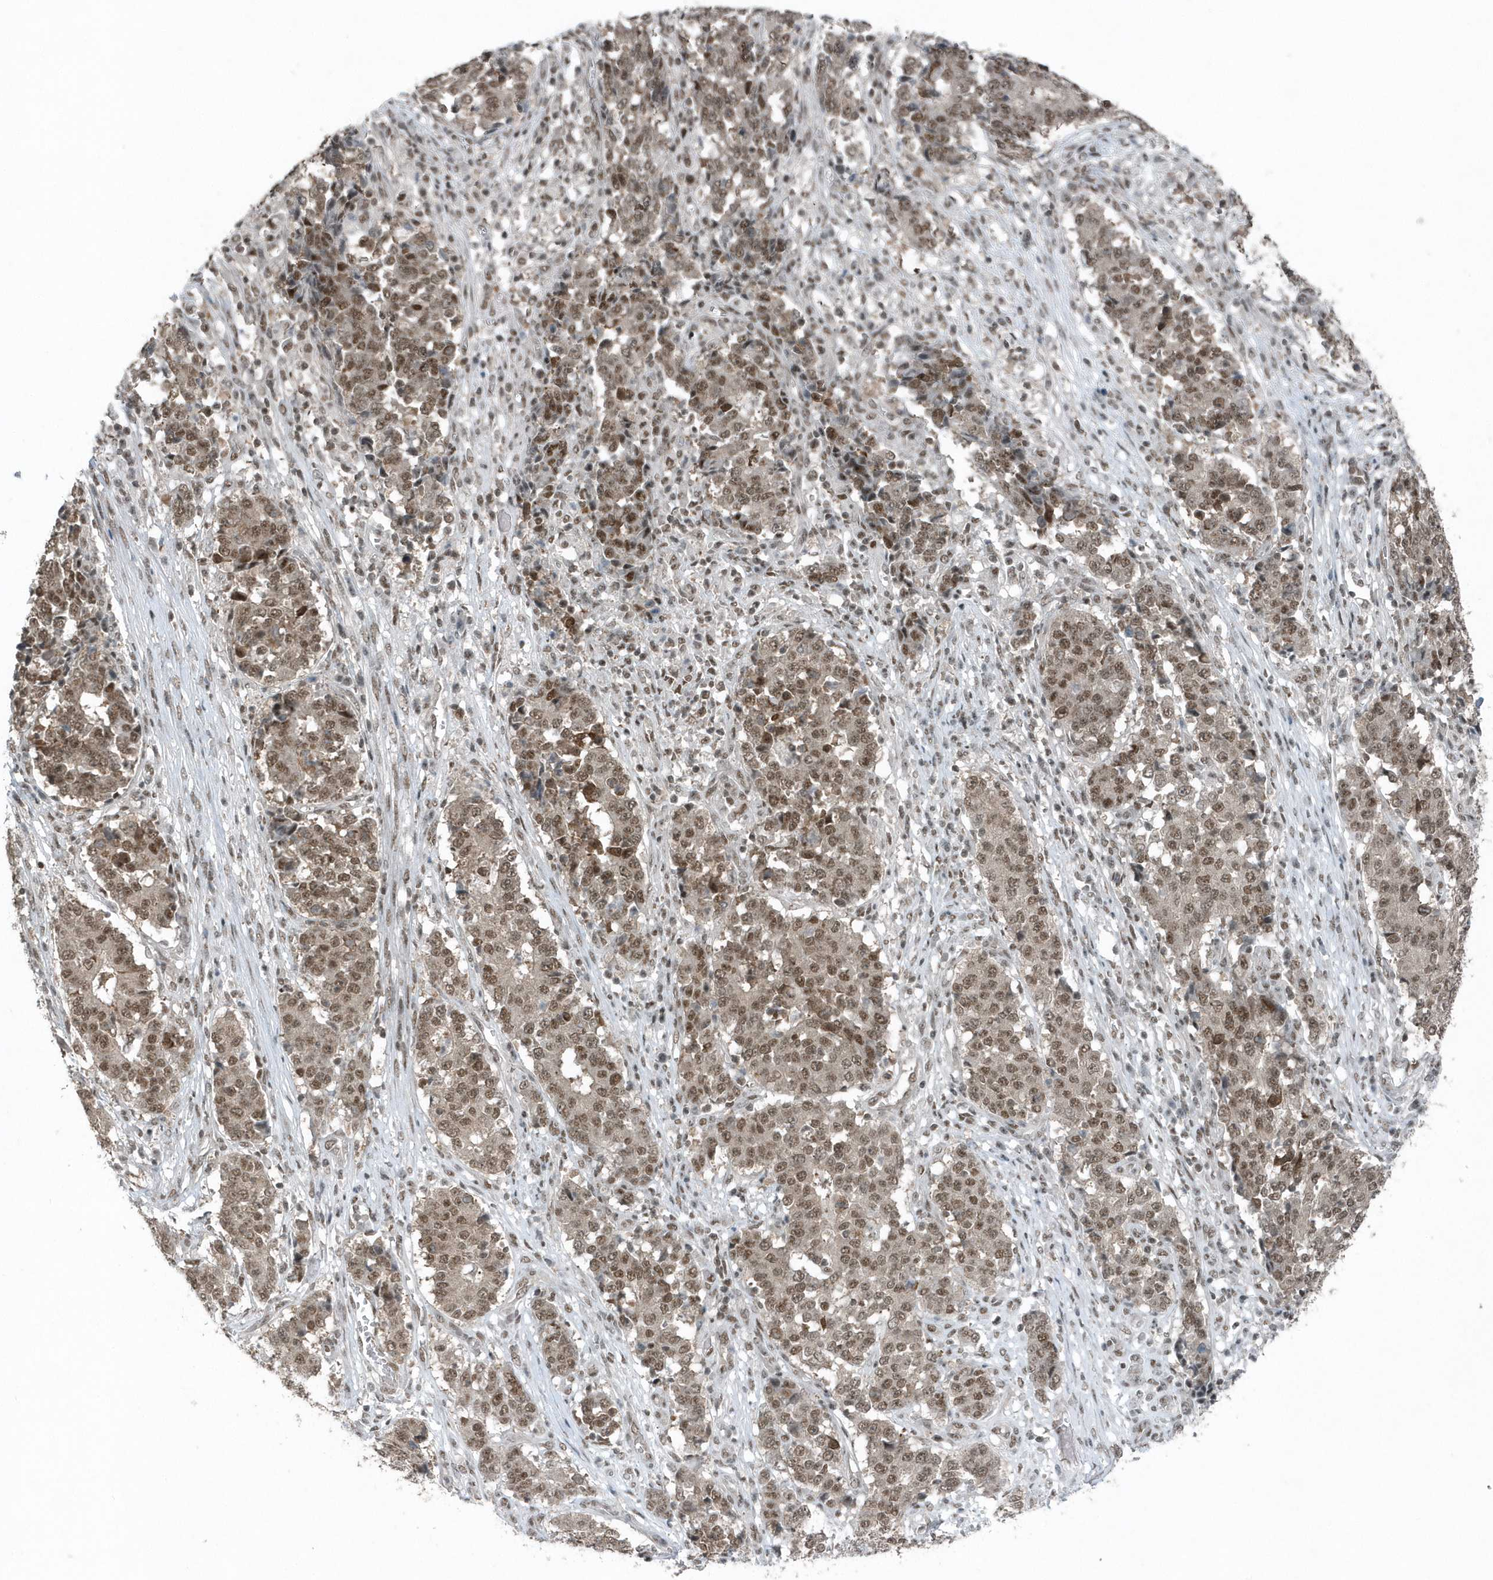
{"staining": {"intensity": "moderate", "quantity": ">75%", "location": "nuclear"}, "tissue": "stomach cancer", "cell_type": "Tumor cells", "image_type": "cancer", "snomed": [{"axis": "morphology", "description": "Adenocarcinoma, NOS"}, {"axis": "topography", "description": "Stomach"}], "caption": "Immunohistochemistry of adenocarcinoma (stomach) demonstrates medium levels of moderate nuclear staining in about >75% of tumor cells.", "gene": "YTHDC1", "patient": {"sex": "male", "age": 59}}